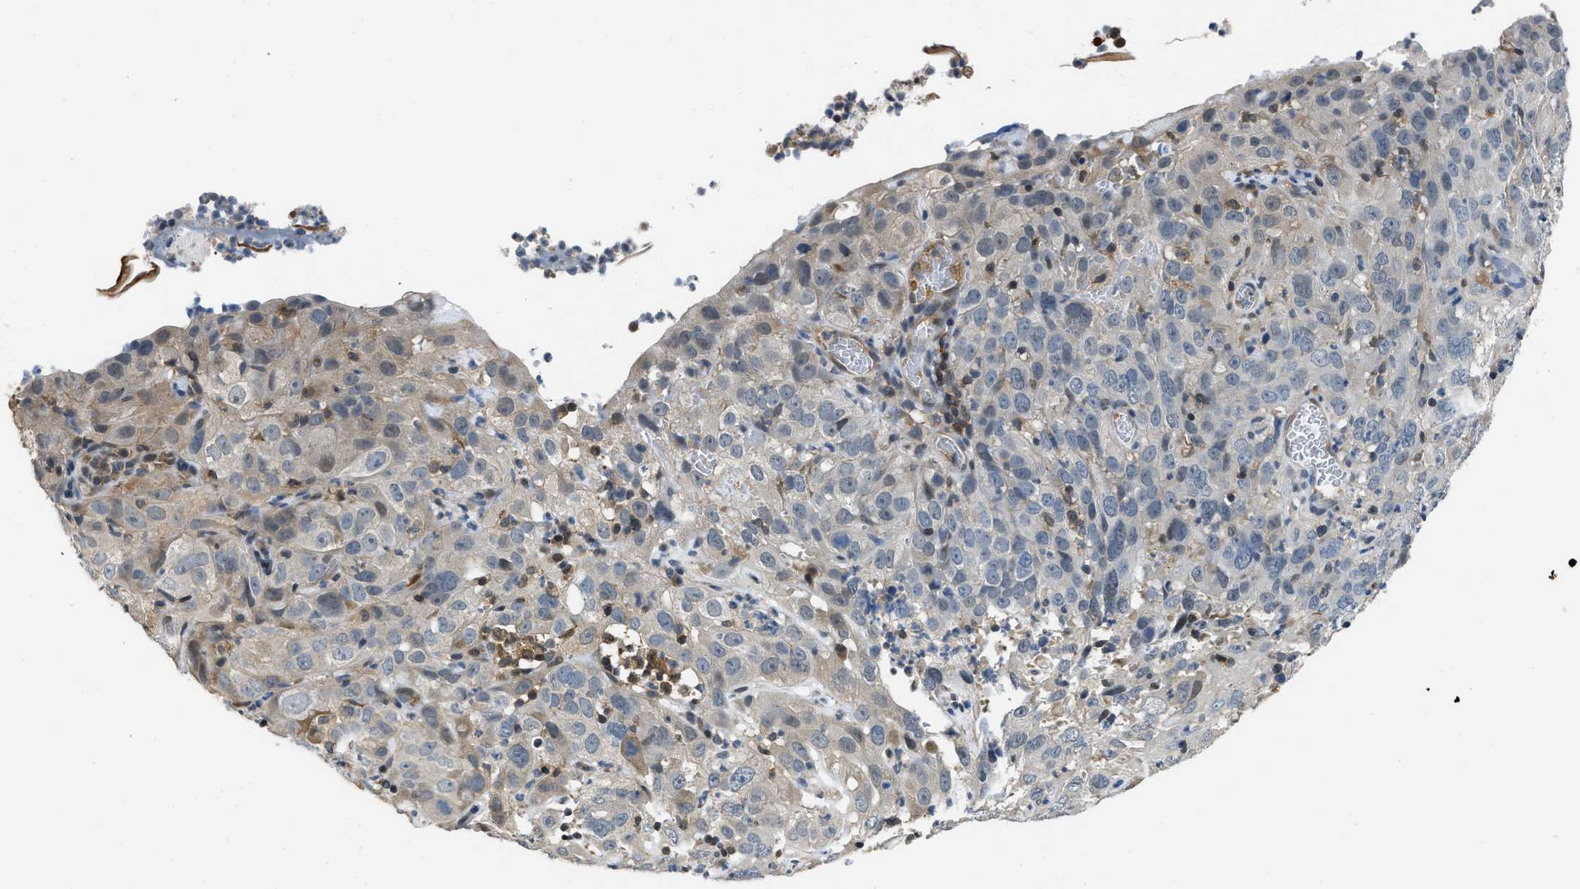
{"staining": {"intensity": "weak", "quantity": "<25%", "location": "cytoplasmic/membranous"}, "tissue": "cervical cancer", "cell_type": "Tumor cells", "image_type": "cancer", "snomed": [{"axis": "morphology", "description": "Squamous cell carcinoma, NOS"}, {"axis": "topography", "description": "Cervix"}], "caption": "High power microscopy micrograph of an IHC image of cervical cancer, revealing no significant staining in tumor cells.", "gene": "TES", "patient": {"sex": "female", "age": 32}}